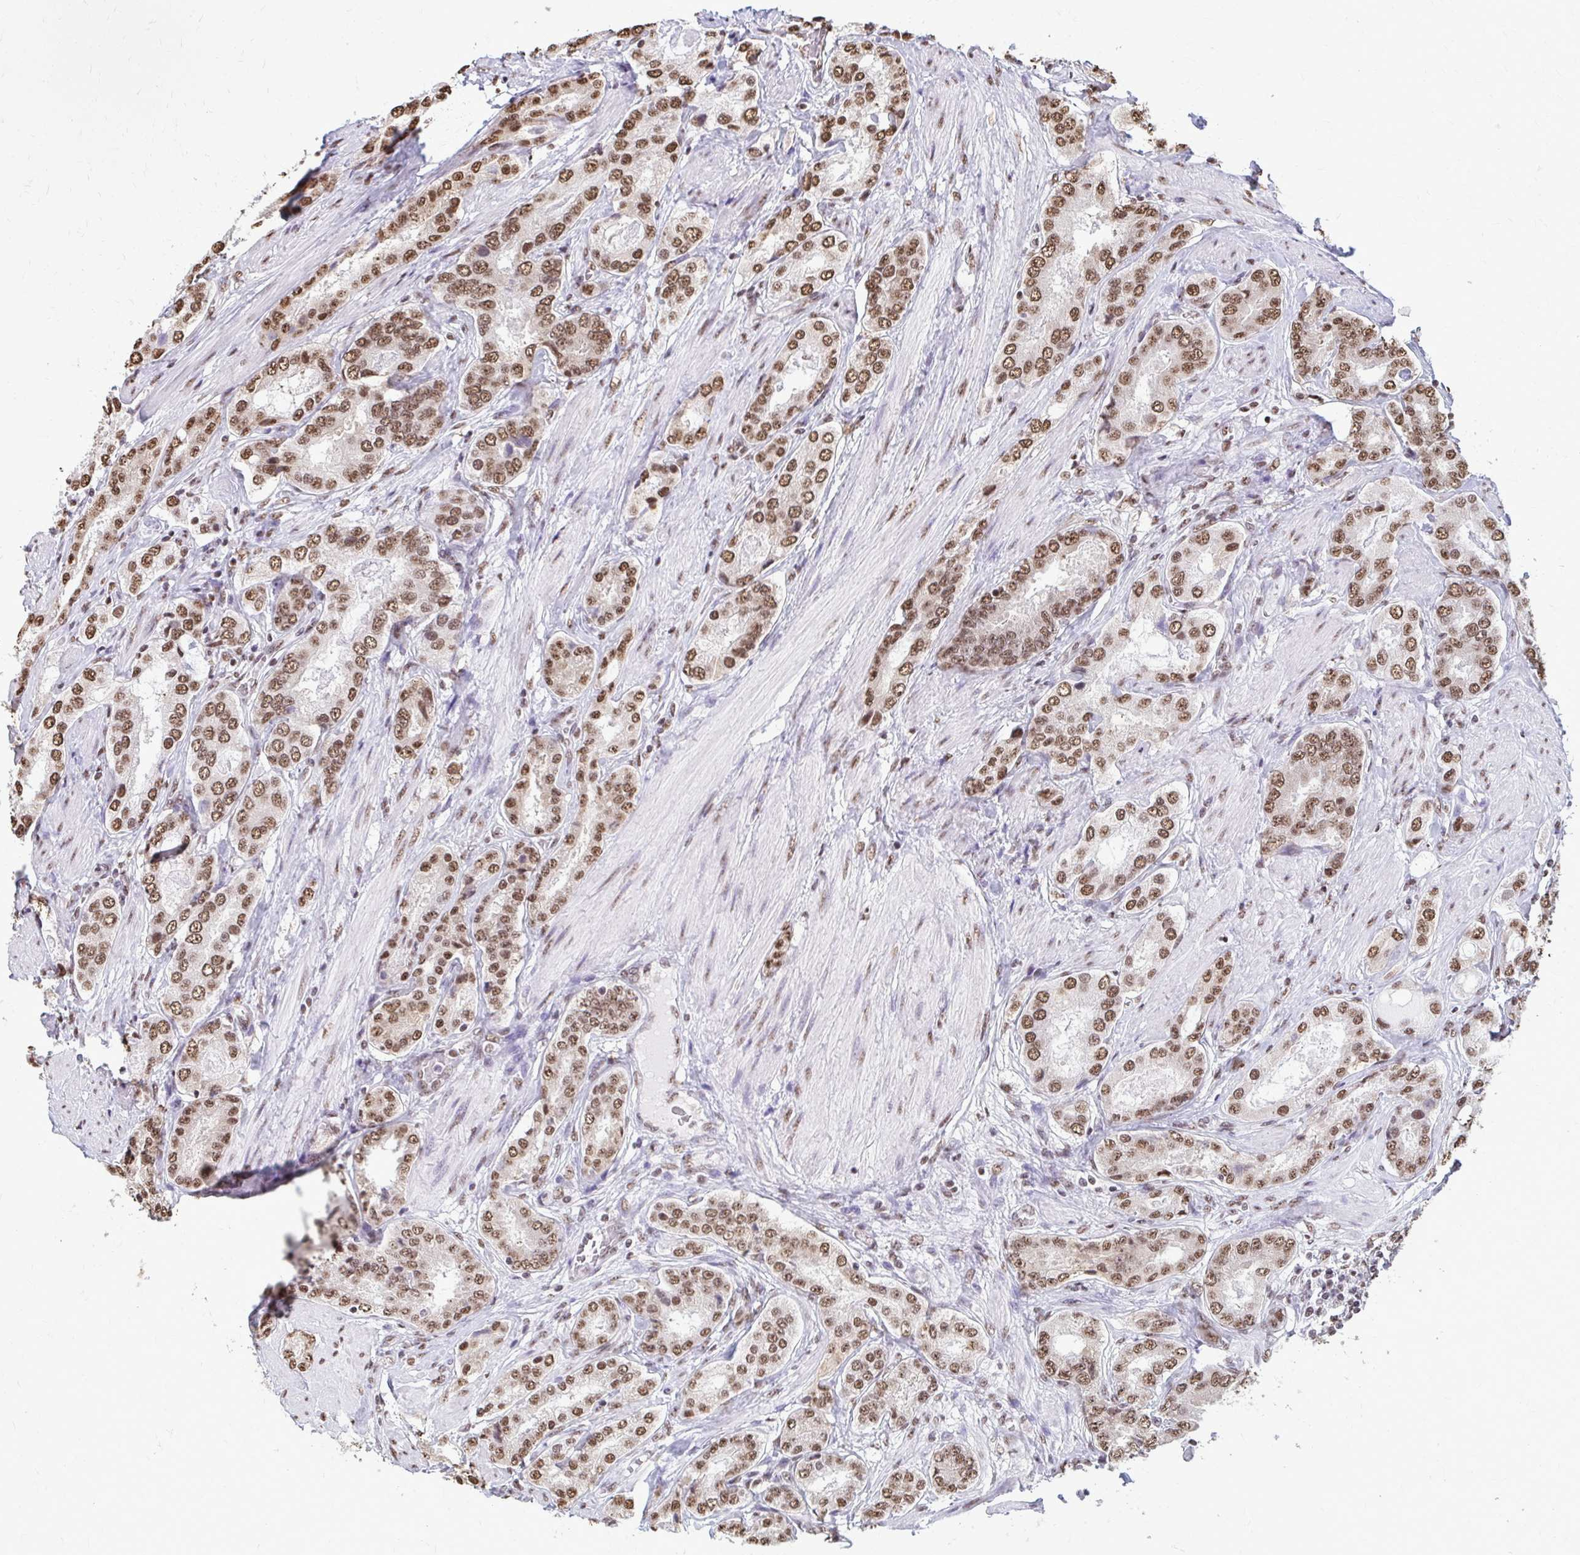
{"staining": {"intensity": "moderate", "quantity": ">75%", "location": "nuclear"}, "tissue": "prostate cancer", "cell_type": "Tumor cells", "image_type": "cancer", "snomed": [{"axis": "morphology", "description": "Adenocarcinoma, High grade"}, {"axis": "topography", "description": "Prostate"}], "caption": "Immunohistochemistry of prostate cancer shows medium levels of moderate nuclear expression in approximately >75% of tumor cells.", "gene": "SNRPA", "patient": {"sex": "male", "age": 63}}